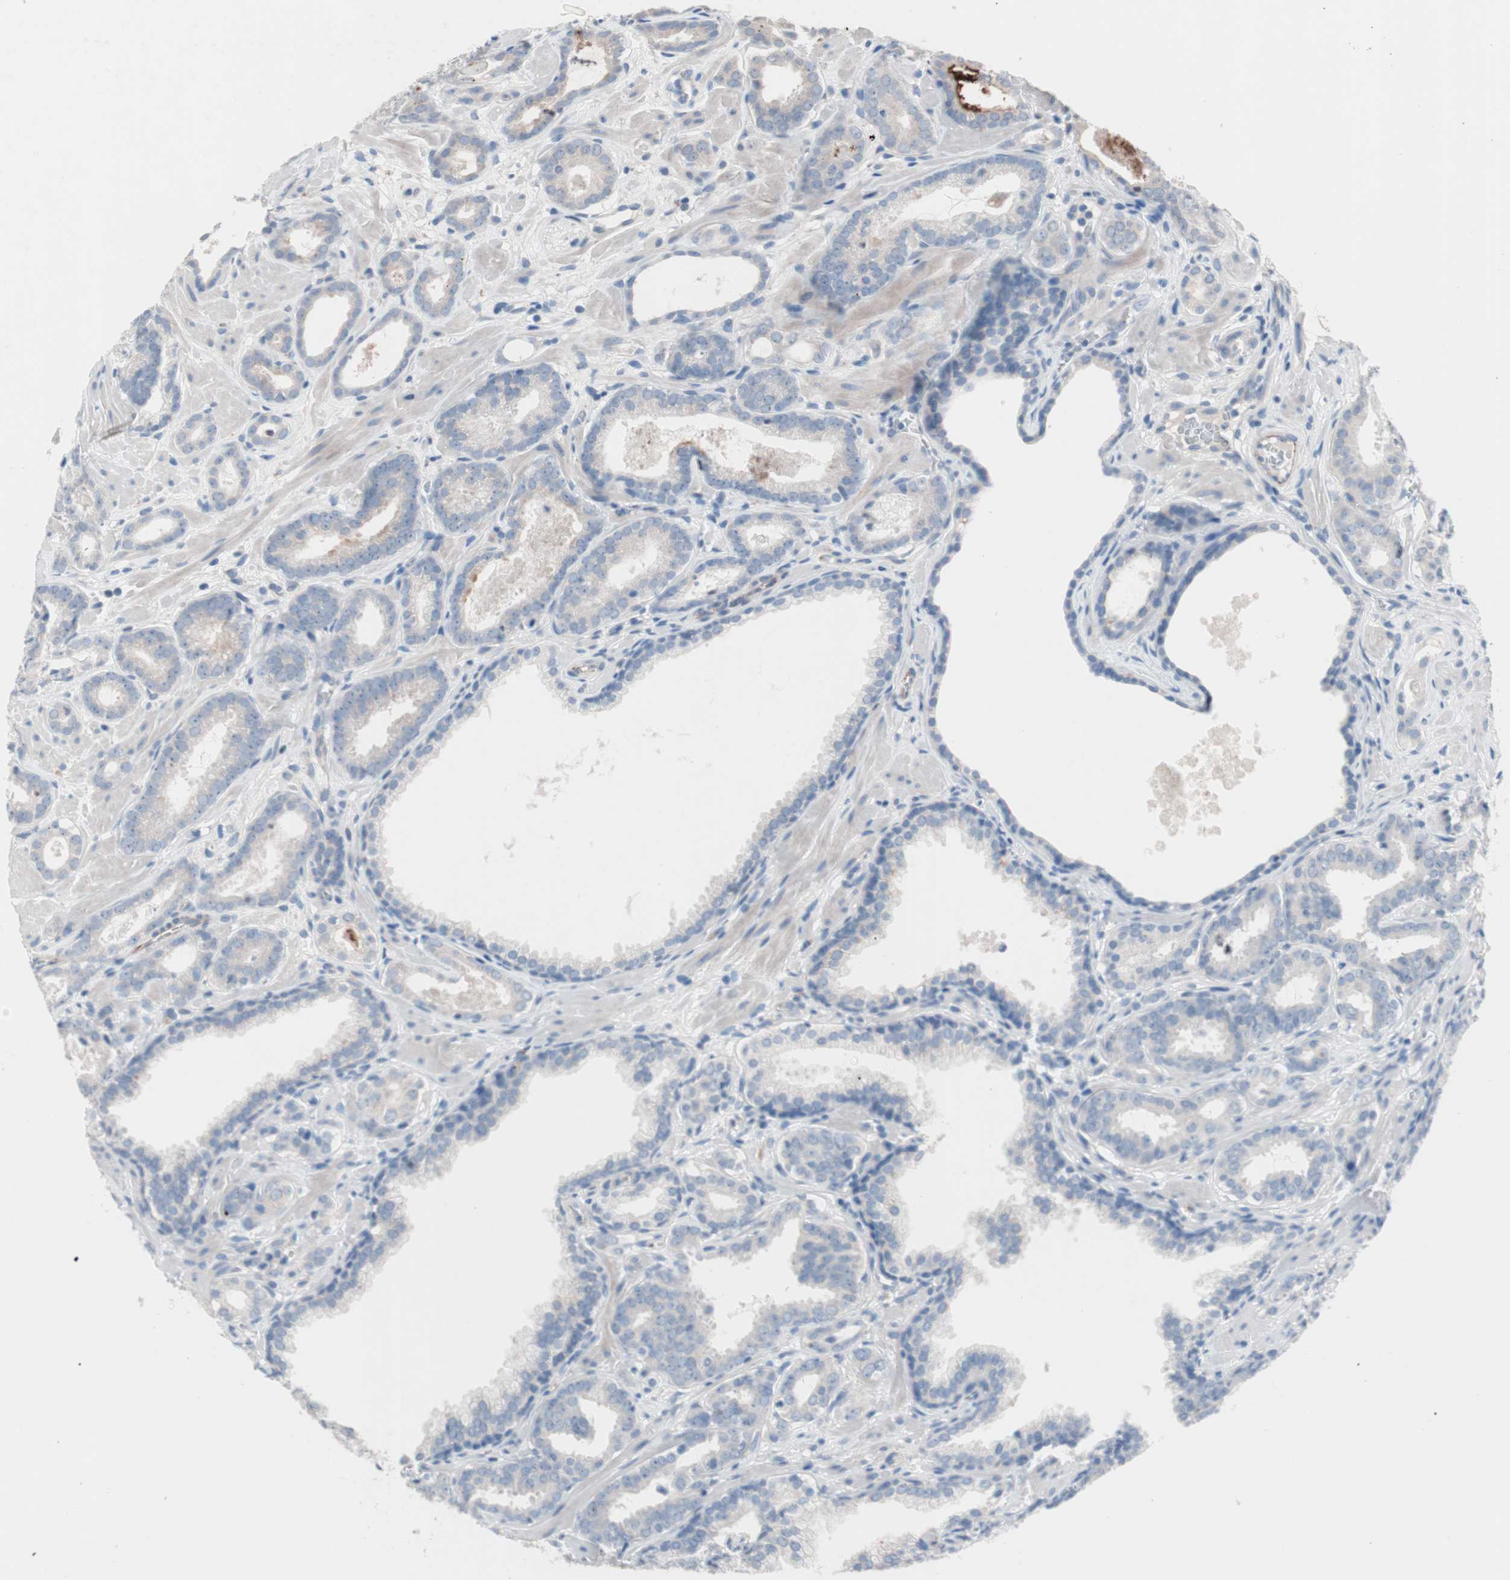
{"staining": {"intensity": "negative", "quantity": "none", "location": "none"}, "tissue": "prostate cancer", "cell_type": "Tumor cells", "image_type": "cancer", "snomed": [{"axis": "morphology", "description": "Adenocarcinoma, Low grade"}, {"axis": "topography", "description": "Prostate"}], "caption": "Prostate cancer (low-grade adenocarcinoma) was stained to show a protein in brown. There is no significant positivity in tumor cells. The staining was performed using DAB to visualize the protein expression in brown, while the nuclei were stained in blue with hematoxylin (Magnification: 20x).", "gene": "ULBP1", "patient": {"sex": "male", "age": 57}}